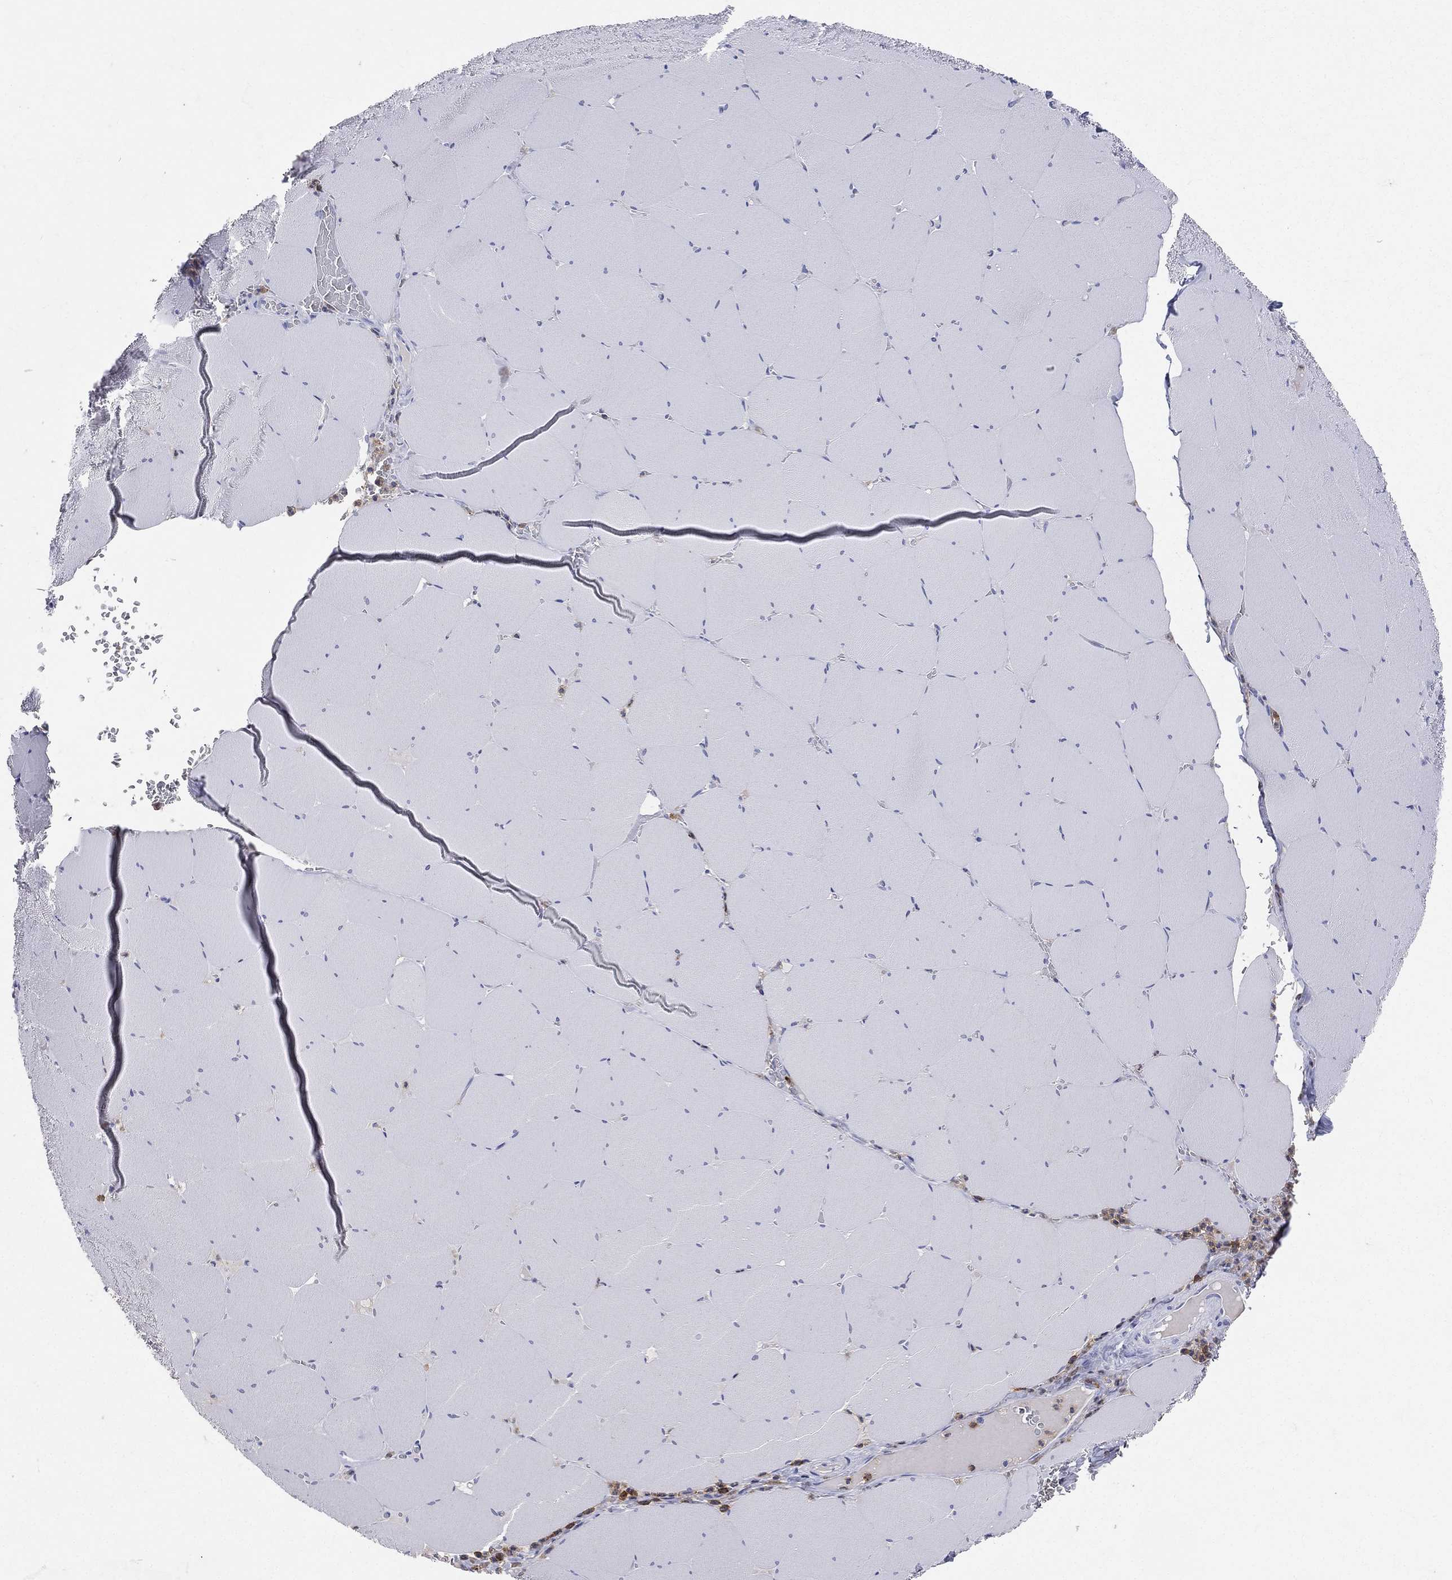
{"staining": {"intensity": "negative", "quantity": "none", "location": "none"}, "tissue": "skeletal muscle", "cell_type": "Myocytes", "image_type": "normal", "snomed": [{"axis": "morphology", "description": "Normal tissue, NOS"}, {"axis": "morphology", "description": "Malignant melanoma, Metastatic site"}, {"axis": "topography", "description": "Skeletal muscle"}], "caption": "IHC of benign skeletal muscle displays no expression in myocytes.", "gene": "CD33", "patient": {"sex": "male", "age": 50}}